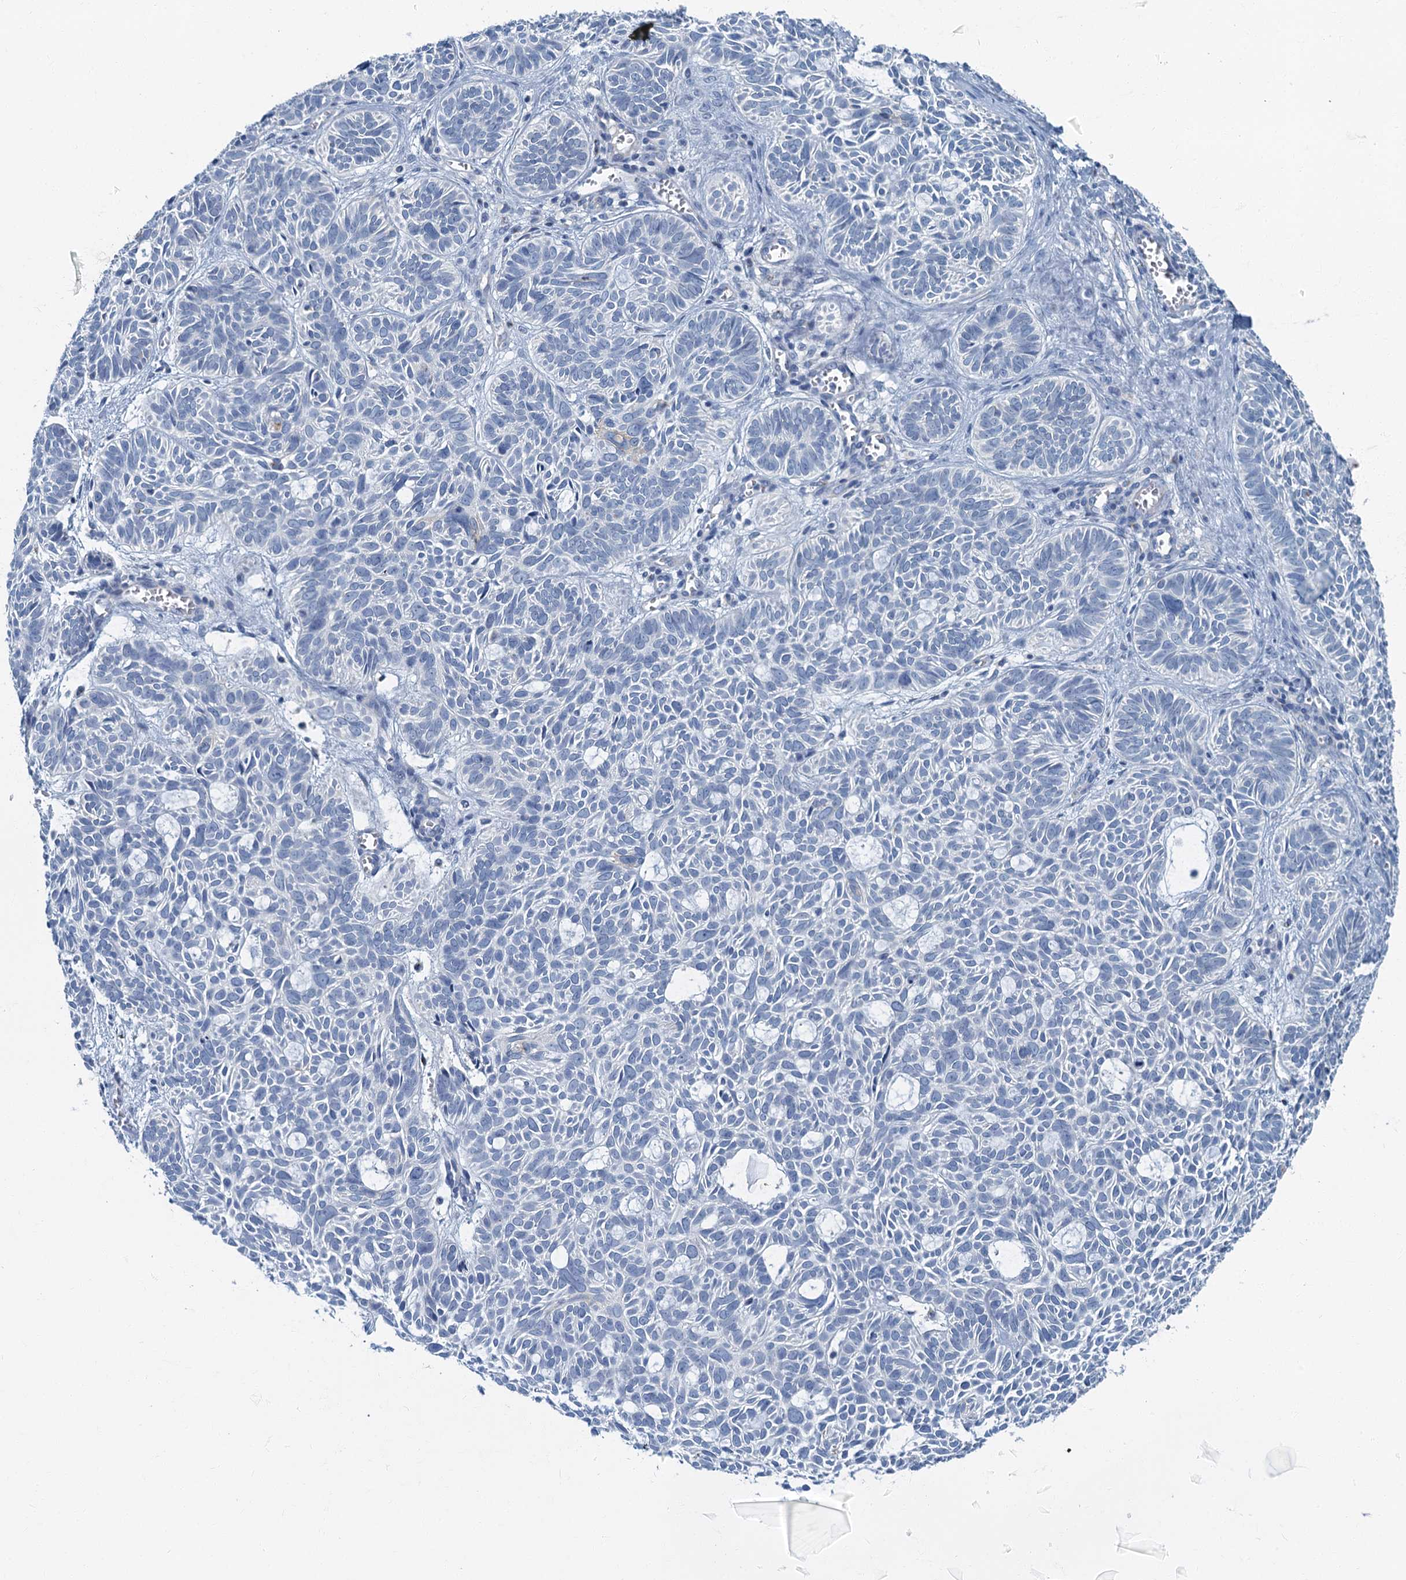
{"staining": {"intensity": "negative", "quantity": "none", "location": "none"}, "tissue": "skin cancer", "cell_type": "Tumor cells", "image_type": "cancer", "snomed": [{"axis": "morphology", "description": "Basal cell carcinoma"}, {"axis": "topography", "description": "Skin"}], "caption": "Photomicrograph shows no protein positivity in tumor cells of skin cancer tissue.", "gene": "LYPD3", "patient": {"sex": "male", "age": 69}}